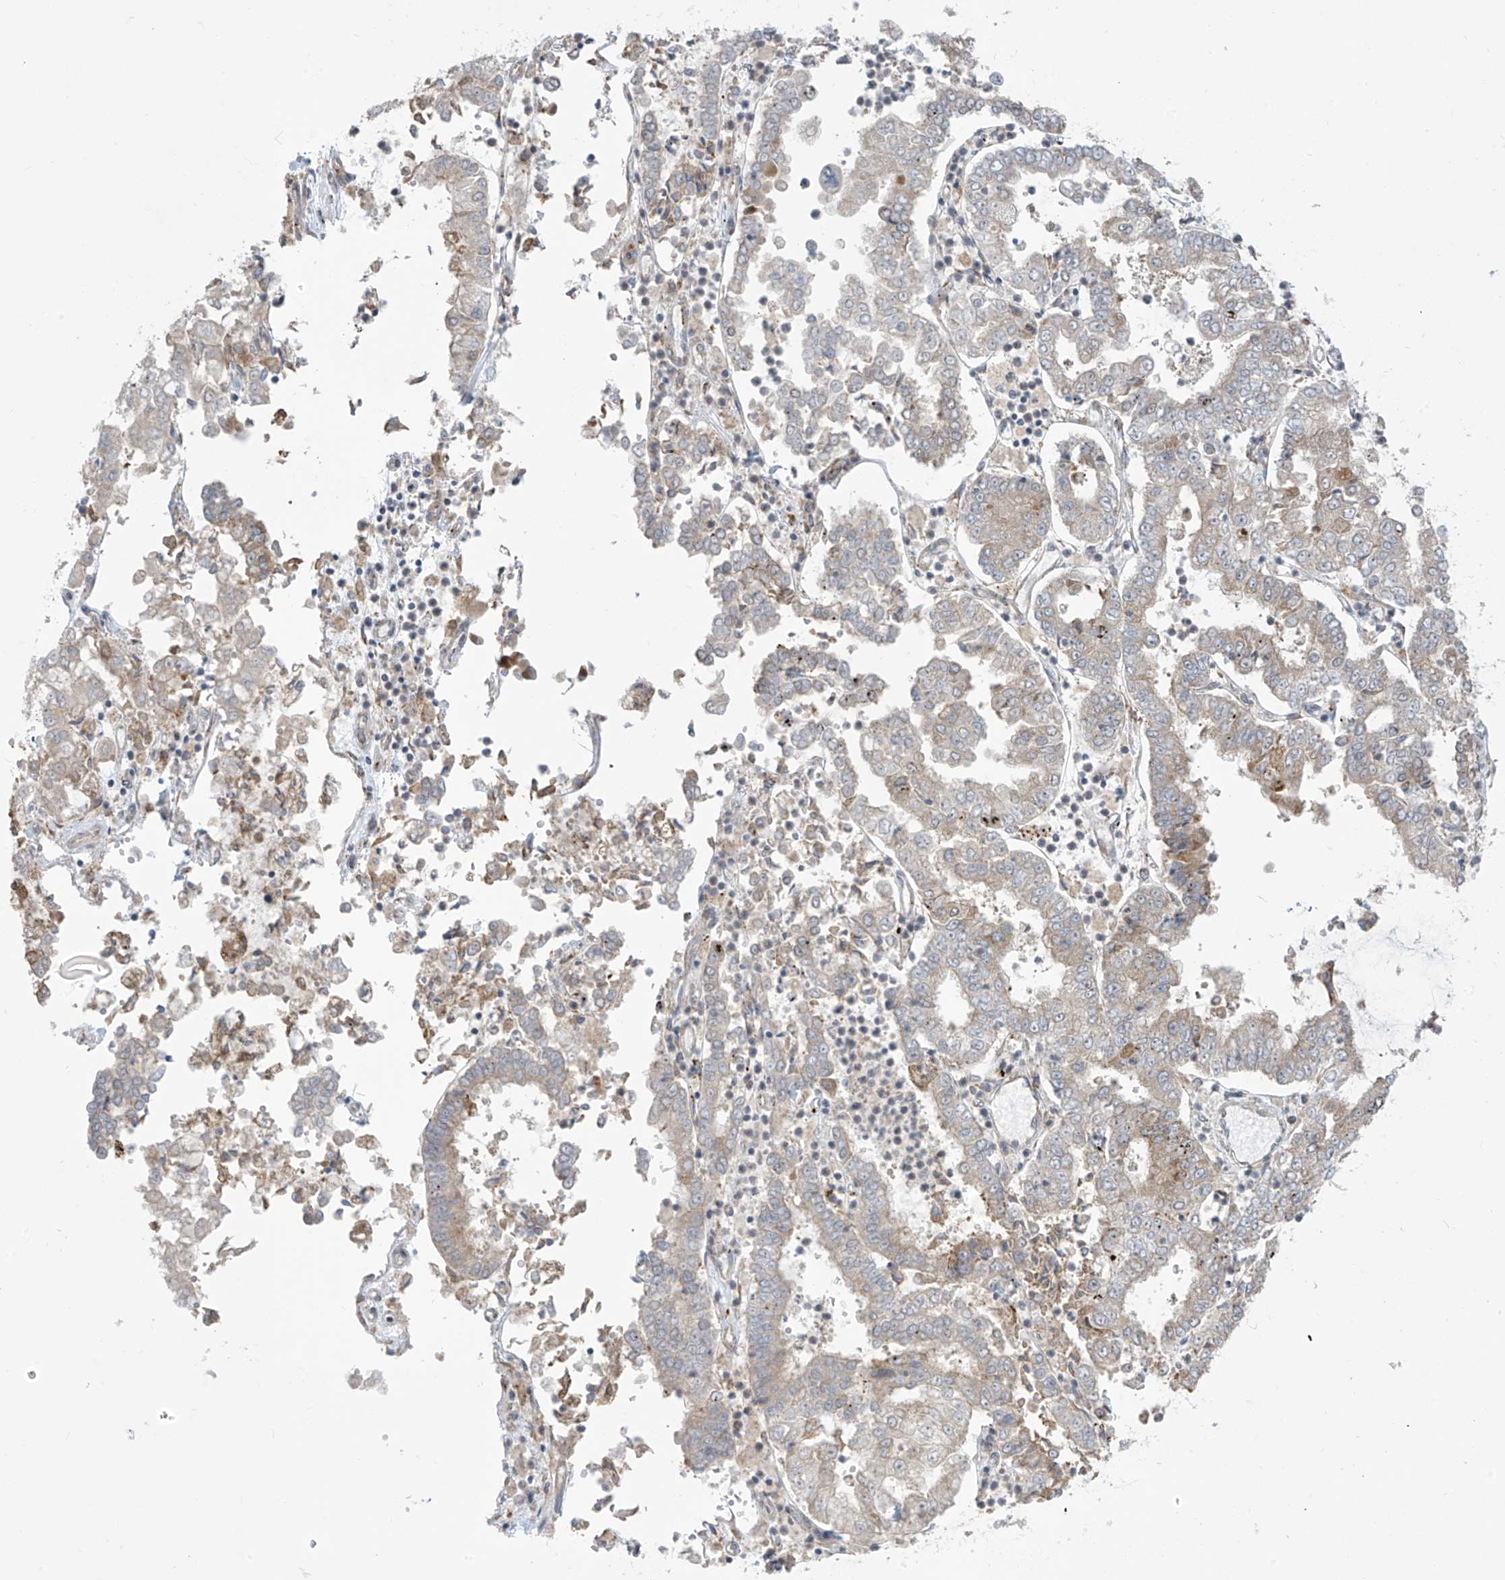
{"staining": {"intensity": "moderate", "quantity": "<25%", "location": "cytoplasmic/membranous"}, "tissue": "stomach cancer", "cell_type": "Tumor cells", "image_type": "cancer", "snomed": [{"axis": "morphology", "description": "Adenocarcinoma, NOS"}, {"axis": "topography", "description": "Stomach"}], "caption": "DAB immunohistochemical staining of stomach cancer (adenocarcinoma) reveals moderate cytoplasmic/membranous protein positivity in approximately <25% of tumor cells.", "gene": "PPAT", "patient": {"sex": "male", "age": 76}}